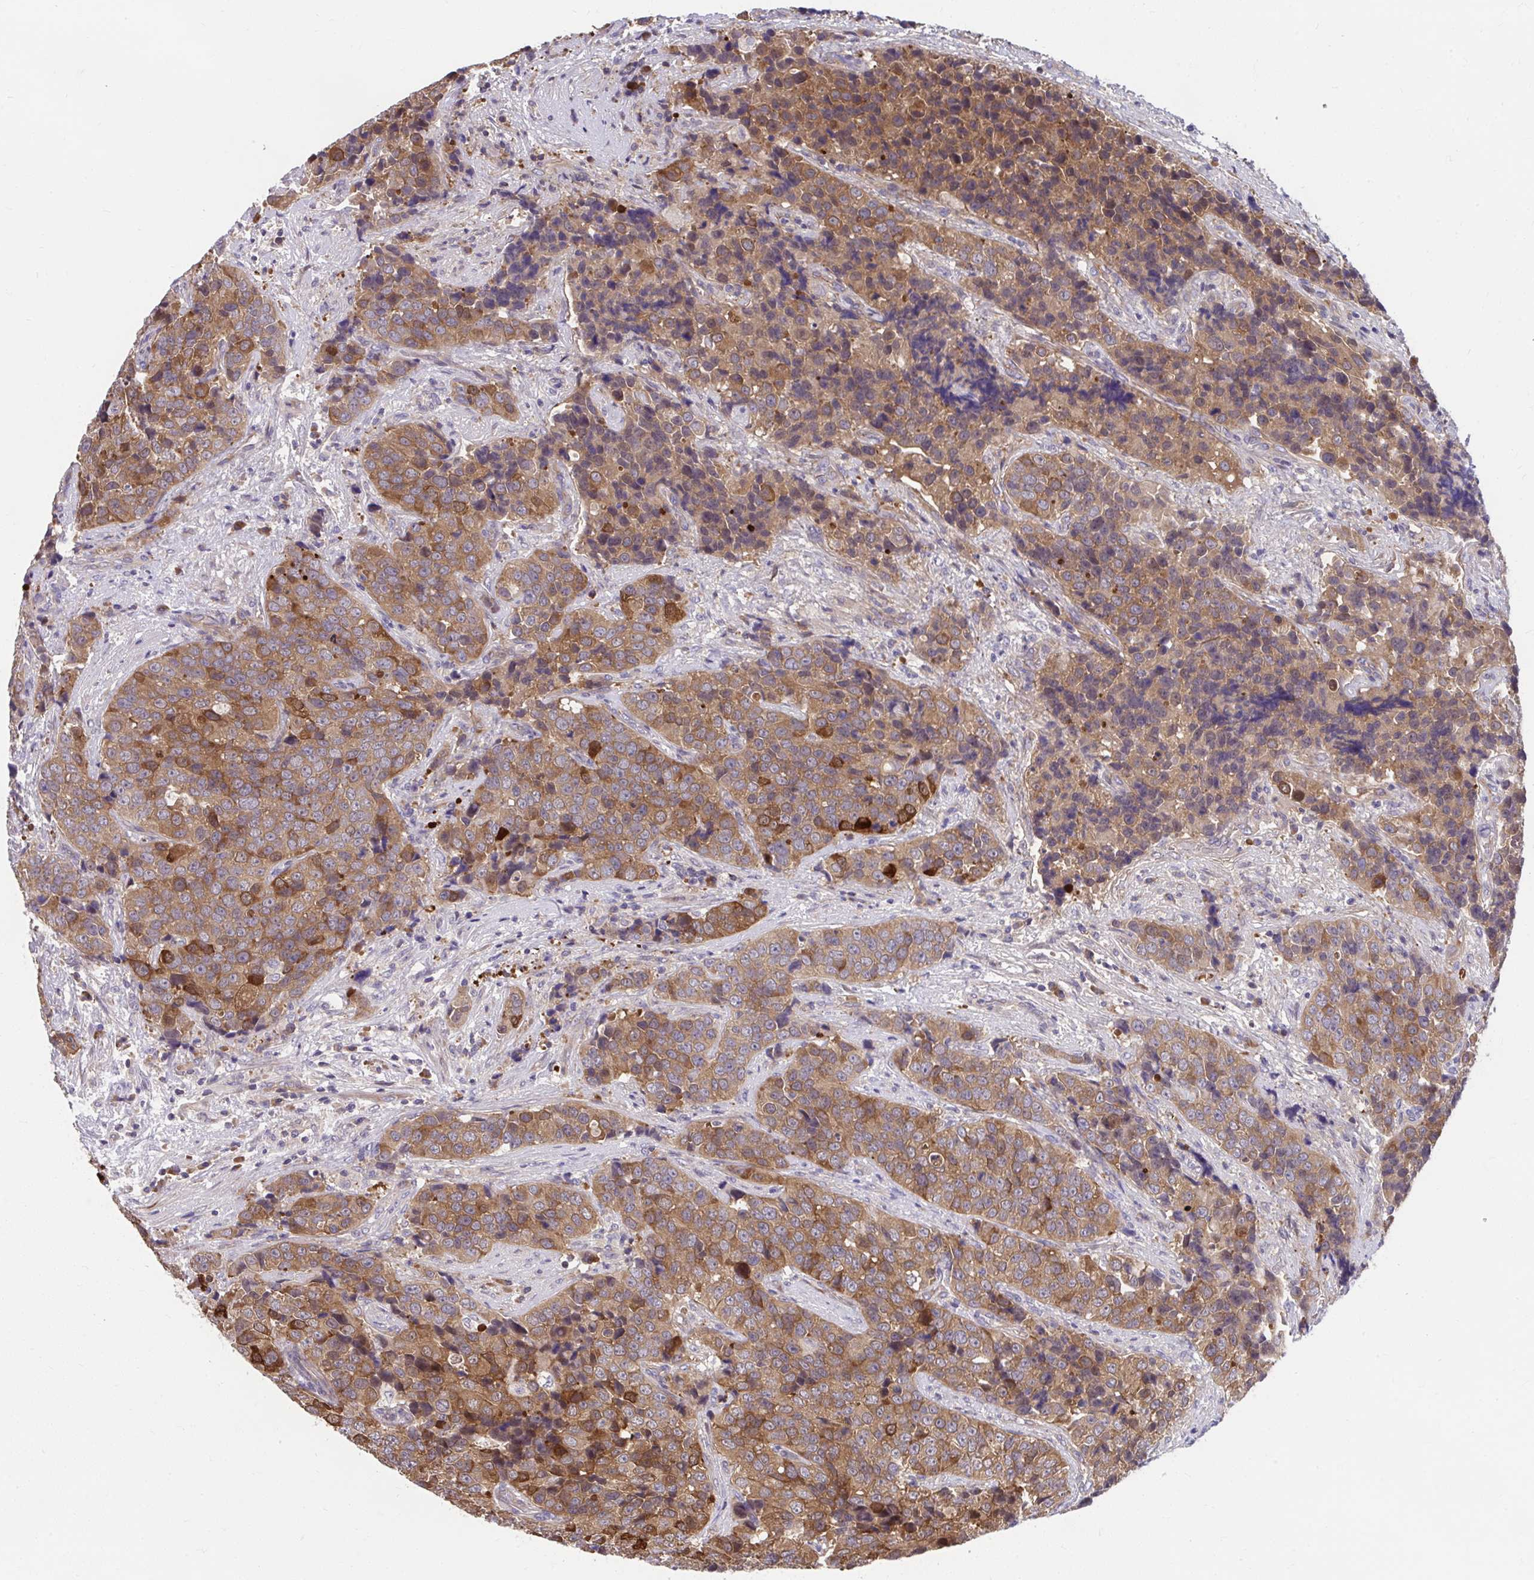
{"staining": {"intensity": "moderate", "quantity": ">75%", "location": "cytoplasmic/membranous"}, "tissue": "urothelial cancer", "cell_type": "Tumor cells", "image_type": "cancer", "snomed": [{"axis": "morphology", "description": "Urothelial carcinoma, NOS"}, {"axis": "topography", "description": "Urinary bladder"}], "caption": "Immunohistochemistry staining of transitional cell carcinoma, which shows medium levels of moderate cytoplasmic/membranous positivity in about >75% of tumor cells indicating moderate cytoplasmic/membranous protein expression. The staining was performed using DAB (3,3'-diaminobenzidine) (brown) for protein detection and nuclei were counterstained in hematoxylin (blue).", "gene": "PCDHB7", "patient": {"sex": "male", "age": 52}}